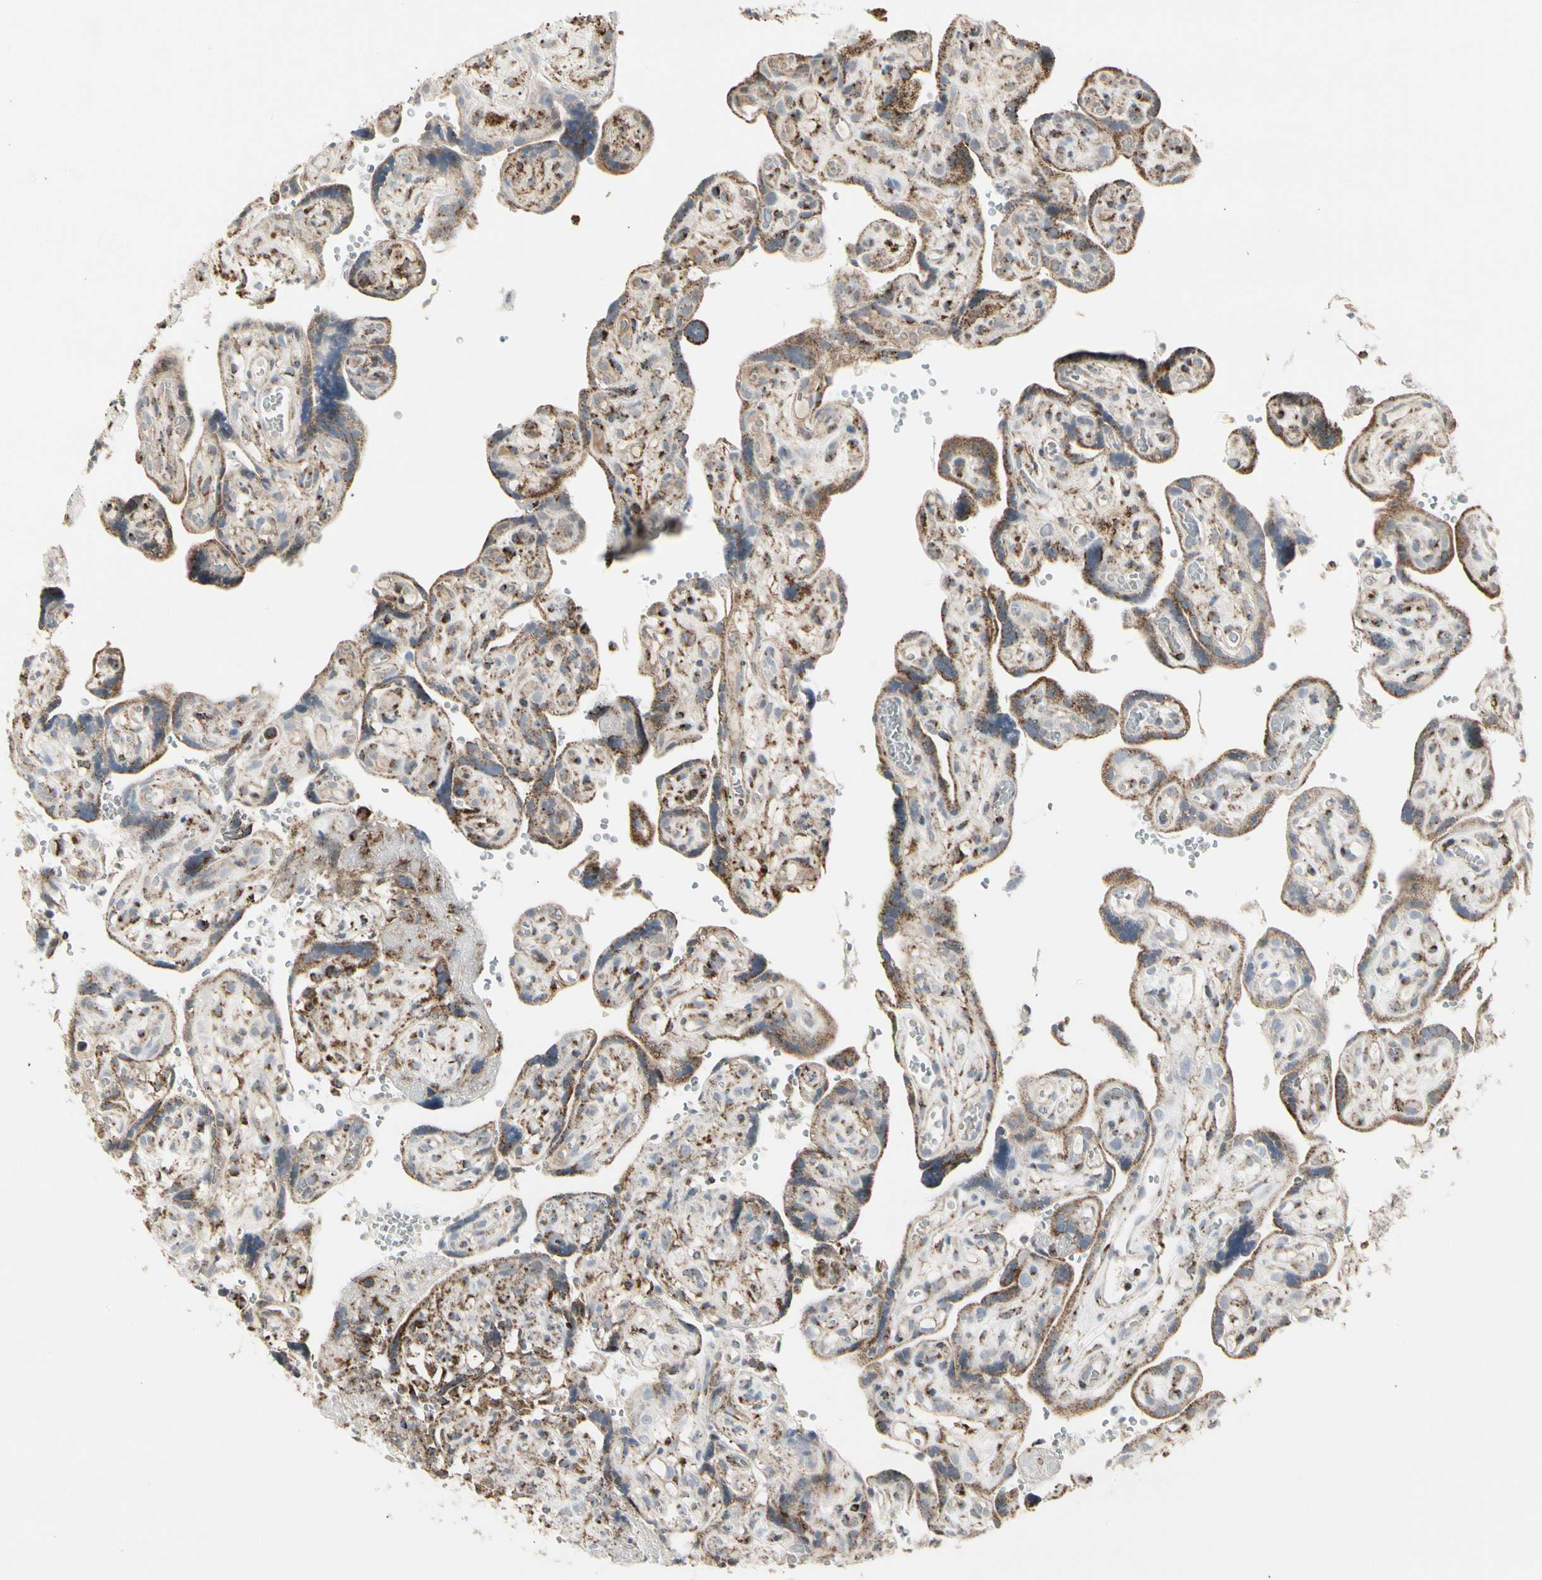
{"staining": {"intensity": "strong", "quantity": ">75%", "location": "cytoplasmic/membranous"}, "tissue": "placenta", "cell_type": "Decidual cells", "image_type": "normal", "snomed": [{"axis": "morphology", "description": "Normal tissue, NOS"}, {"axis": "topography", "description": "Placenta"}], "caption": "Protein positivity by immunohistochemistry demonstrates strong cytoplasmic/membranous staining in about >75% of decidual cells in normal placenta. (IHC, brightfield microscopy, high magnification).", "gene": "TMEM176A", "patient": {"sex": "female", "age": 30}}